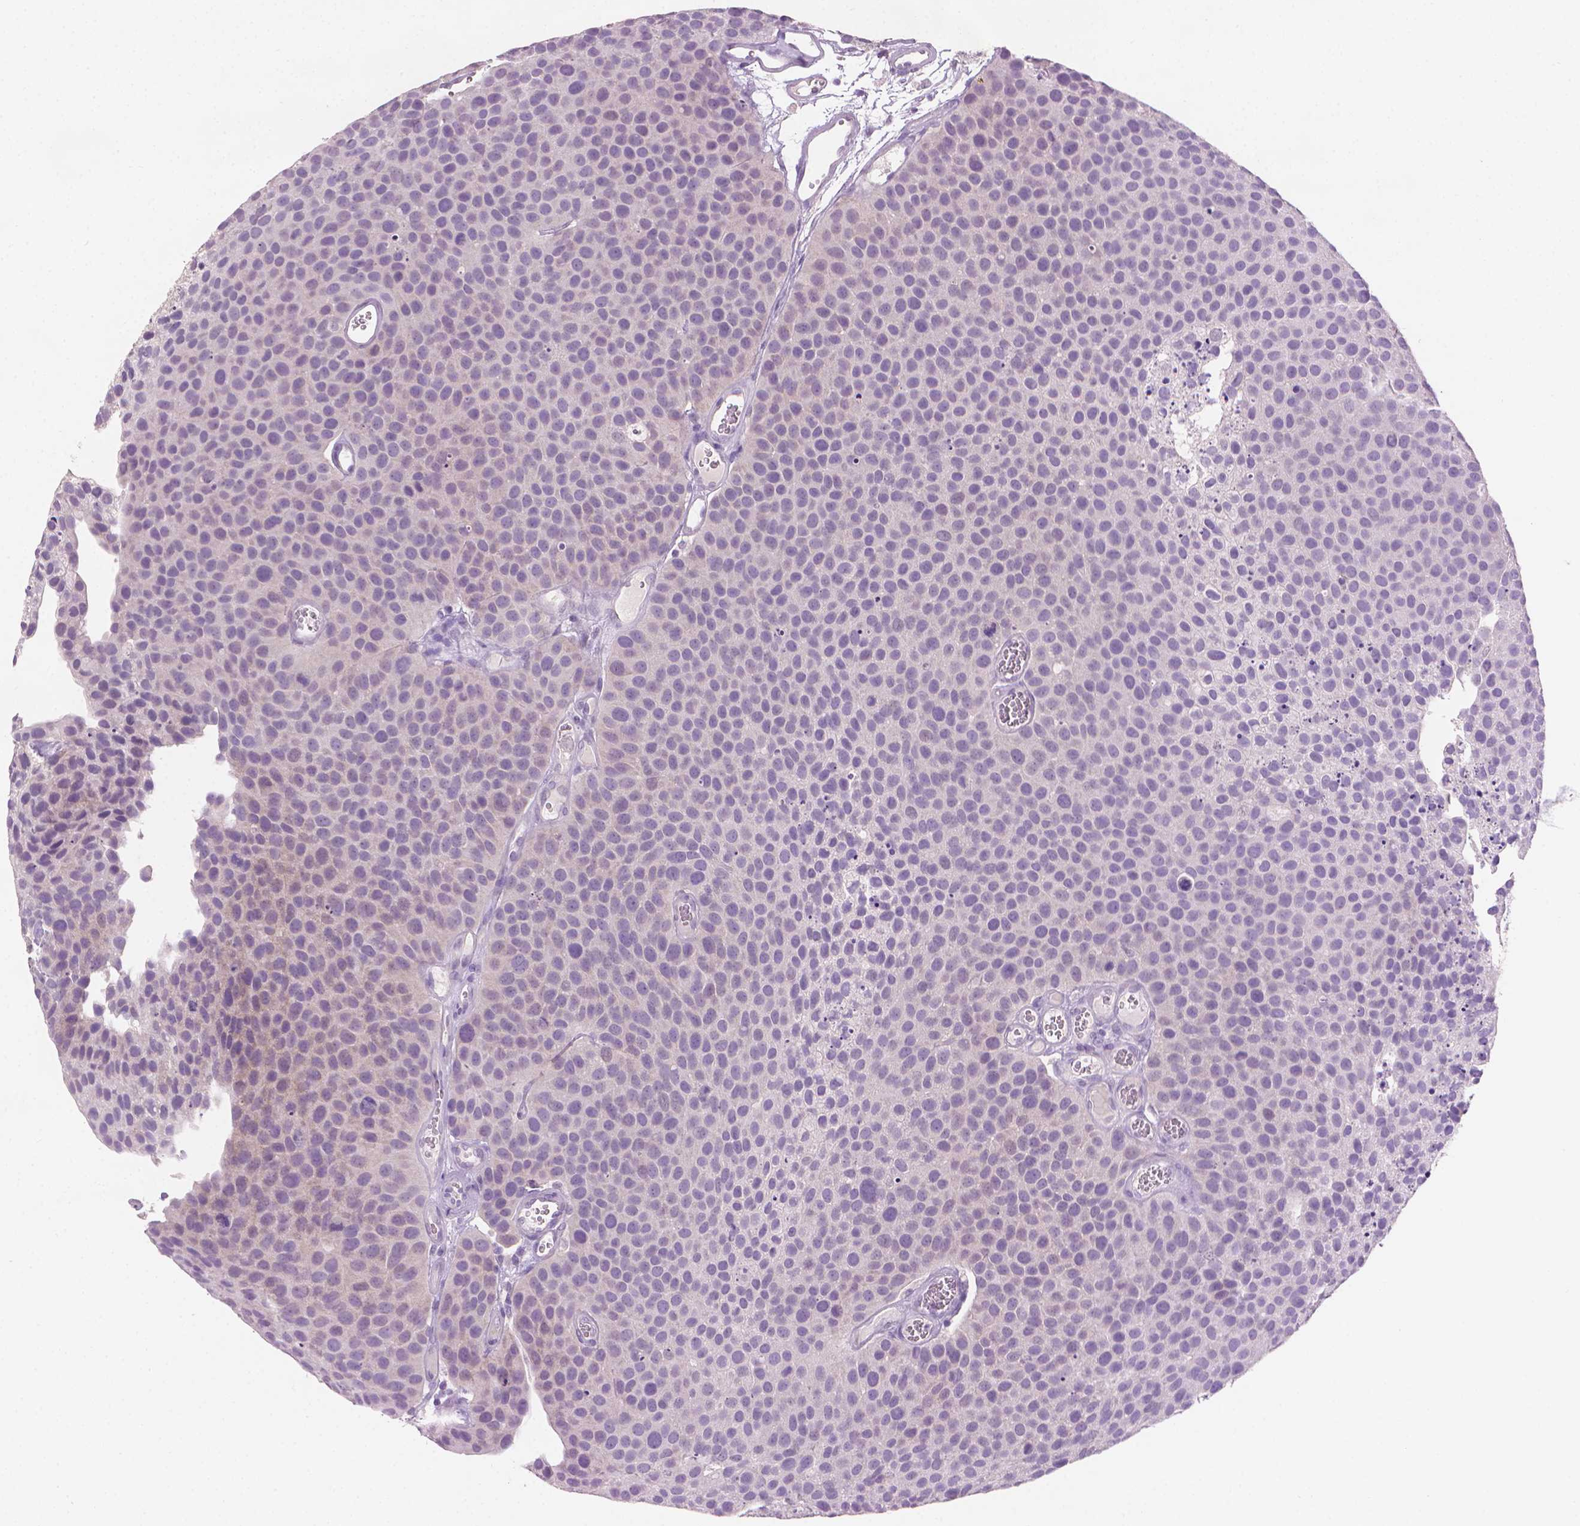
{"staining": {"intensity": "negative", "quantity": "none", "location": "none"}, "tissue": "urothelial cancer", "cell_type": "Tumor cells", "image_type": "cancer", "snomed": [{"axis": "morphology", "description": "Urothelial carcinoma, Low grade"}, {"axis": "topography", "description": "Urinary bladder"}], "caption": "Urothelial cancer was stained to show a protein in brown. There is no significant staining in tumor cells.", "gene": "MLANA", "patient": {"sex": "female", "age": 69}}